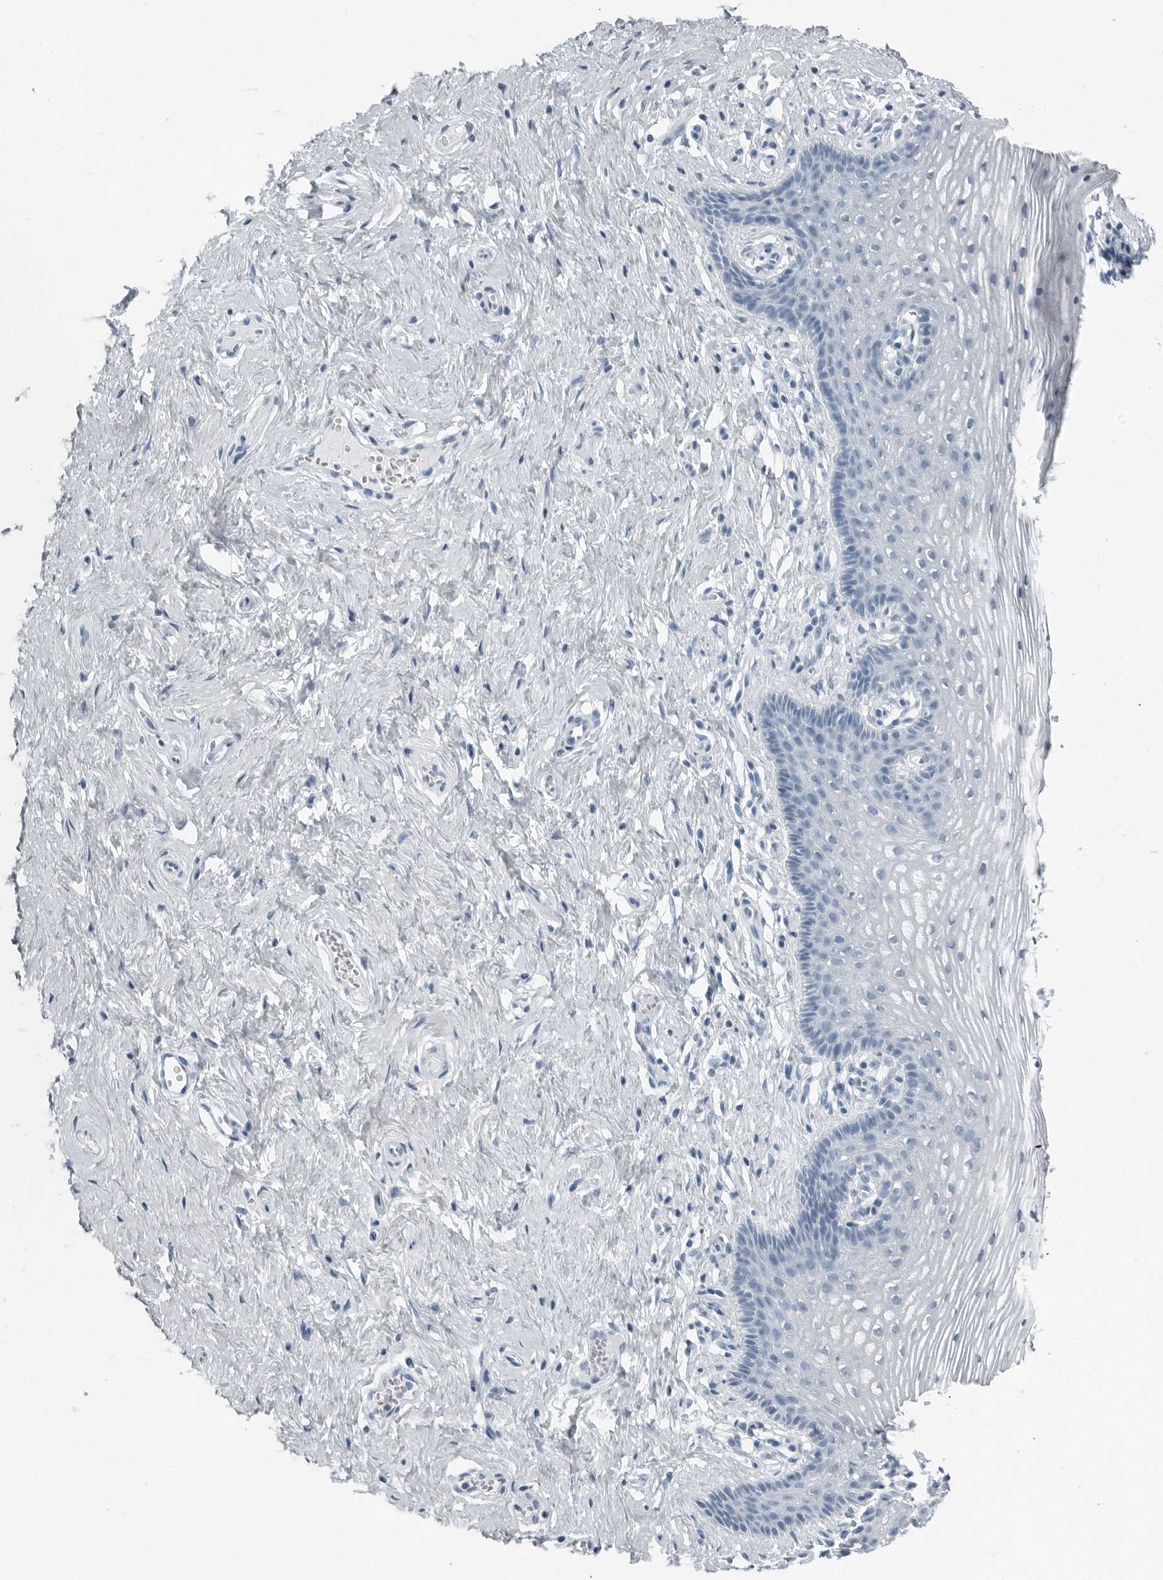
{"staining": {"intensity": "negative", "quantity": "none", "location": "none"}, "tissue": "vagina", "cell_type": "Squamous epithelial cells", "image_type": "normal", "snomed": [{"axis": "morphology", "description": "Normal tissue, NOS"}, {"axis": "topography", "description": "Vagina"}], "caption": "A high-resolution histopathology image shows immunohistochemistry (IHC) staining of unremarkable vagina, which reveals no significant staining in squamous epithelial cells.", "gene": "FABP6", "patient": {"sex": "female", "age": 32}}